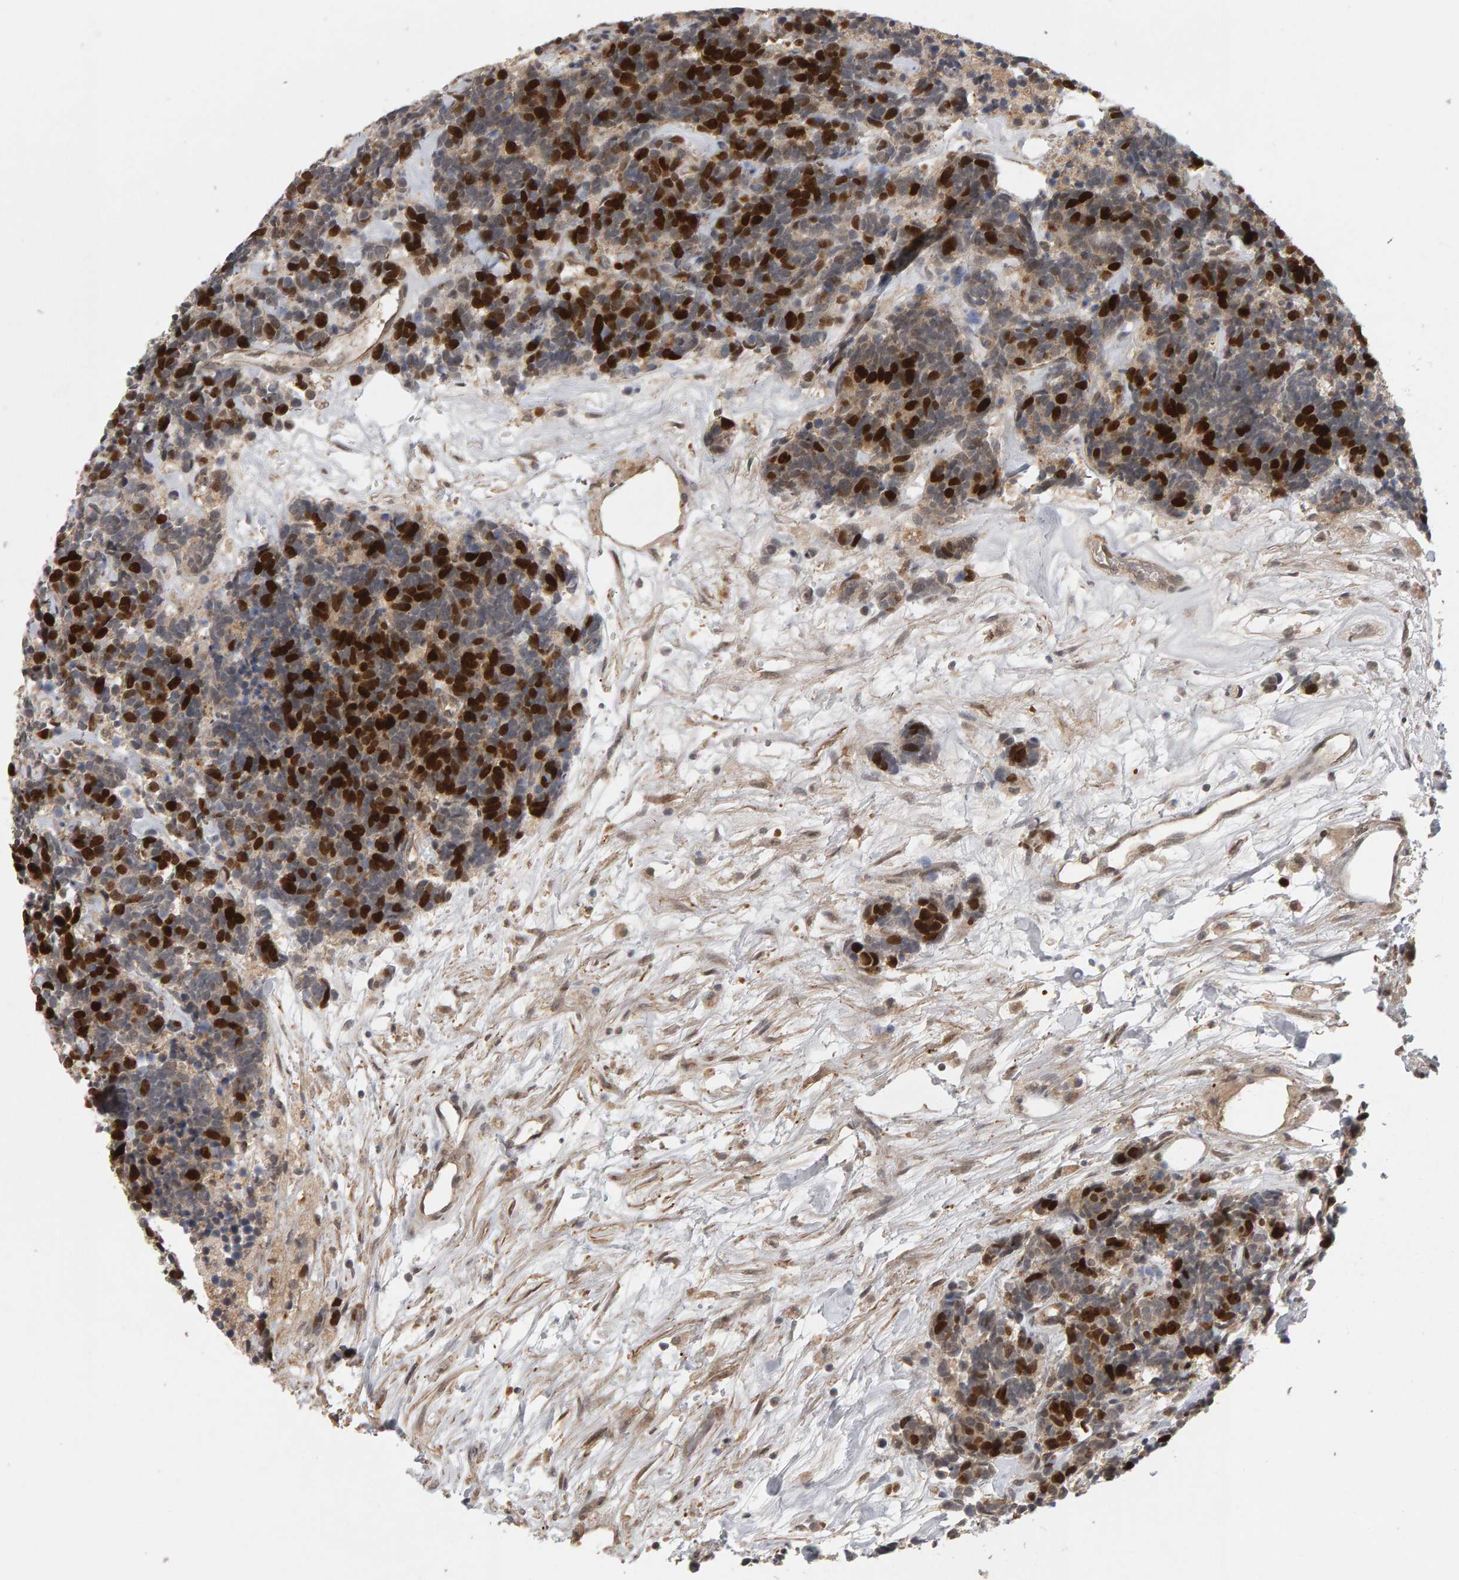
{"staining": {"intensity": "strong", "quantity": ">75%", "location": "nuclear"}, "tissue": "carcinoid", "cell_type": "Tumor cells", "image_type": "cancer", "snomed": [{"axis": "morphology", "description": "Carcinoma, NOS"}, {"axis": "morphology", "description": "Carcinoid, malignant, NOS"}, {"axis": "topography", "description": "Urinary bladder"}], "caption": "Approximately >75% of tumor cells in human carcinoid exhibit strong nuclear protein positivity as visualized by brown immunohistochemical staining.", "gene": "CDCA5", "patient": {"sex": "male", "age": 57}}